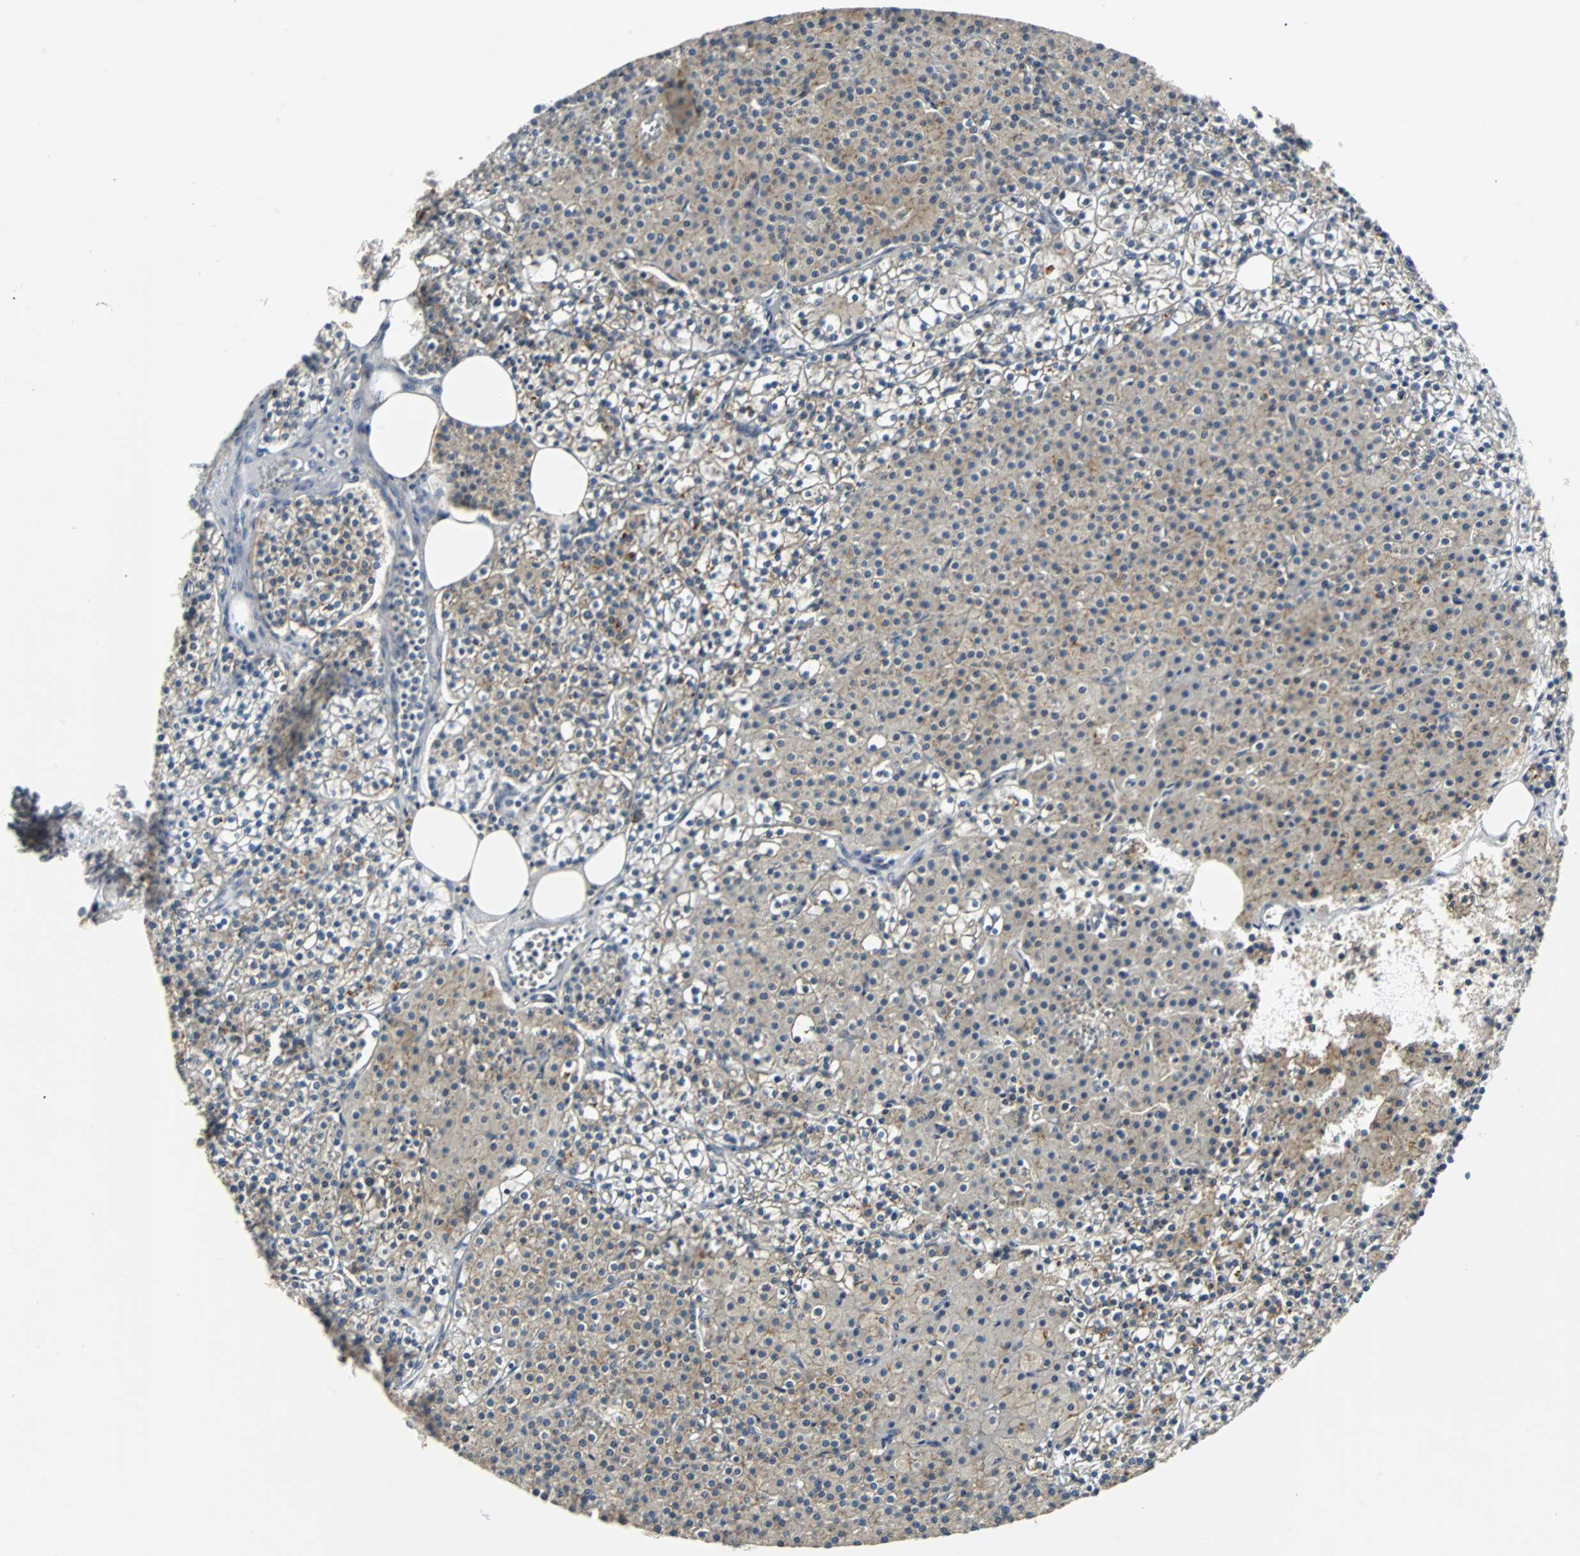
{"staining": {"intensity": "weak", "quantity": ">75%", "location": "cytoplasmic/membranous"}, "tissue": "parathyroid gland", "cell_type": "Glandular cells", "image_type": "normal", "snomed": [{"axis": "morphology", "description": "Normal tissue, NOS"}, {"axis": "topography", "description": "Parathyroid gland"}], "caption": "Parathyroid gland stained for a protein (brown) shows weak cytoplasmic/membranous positive positivity in about >75% of glandular cells.", "gene": "HLX", "patient": {"sex": "female", "age": 63}}